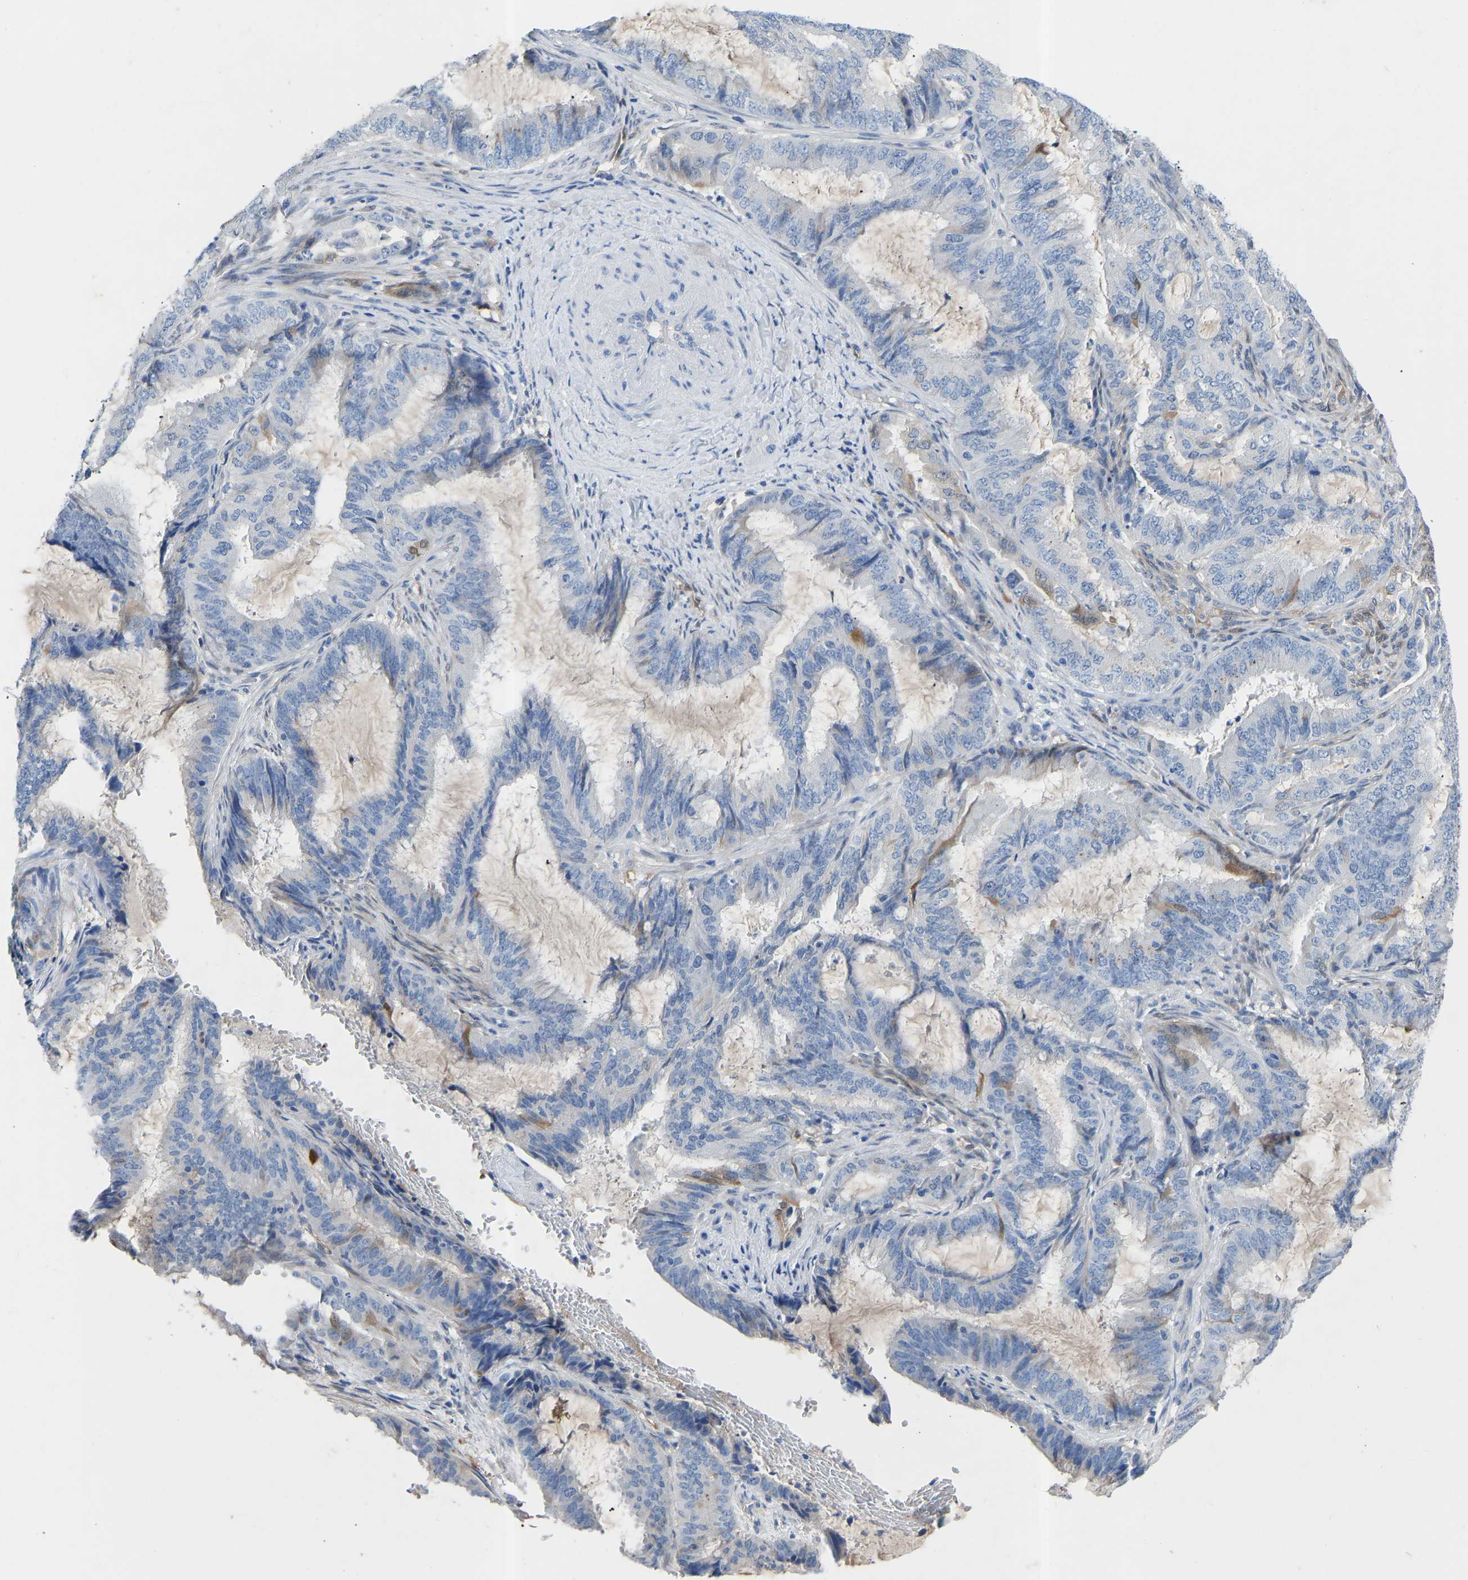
{"staining": {"intensity": "moderate", "quantity": "<25%", "location": "cytoplasmic/membranous"}, "tissue": "endometrial cancer", "cell_type": "Tumor cells", "image_type": "cancer", "snomed": [{"axis": "morphology", "description": "Adenocarcinoma, NOS"}, {"axis": "topography", "description": "Endometrium"}], "caption": "A brown stain shows moderate cytoplasmic/membranous positivity of a protein in human adenocarcinoma (endometrial) tumor cells.", "gene": "RBP1", "patient": {"sex": "female", "age": 51}}